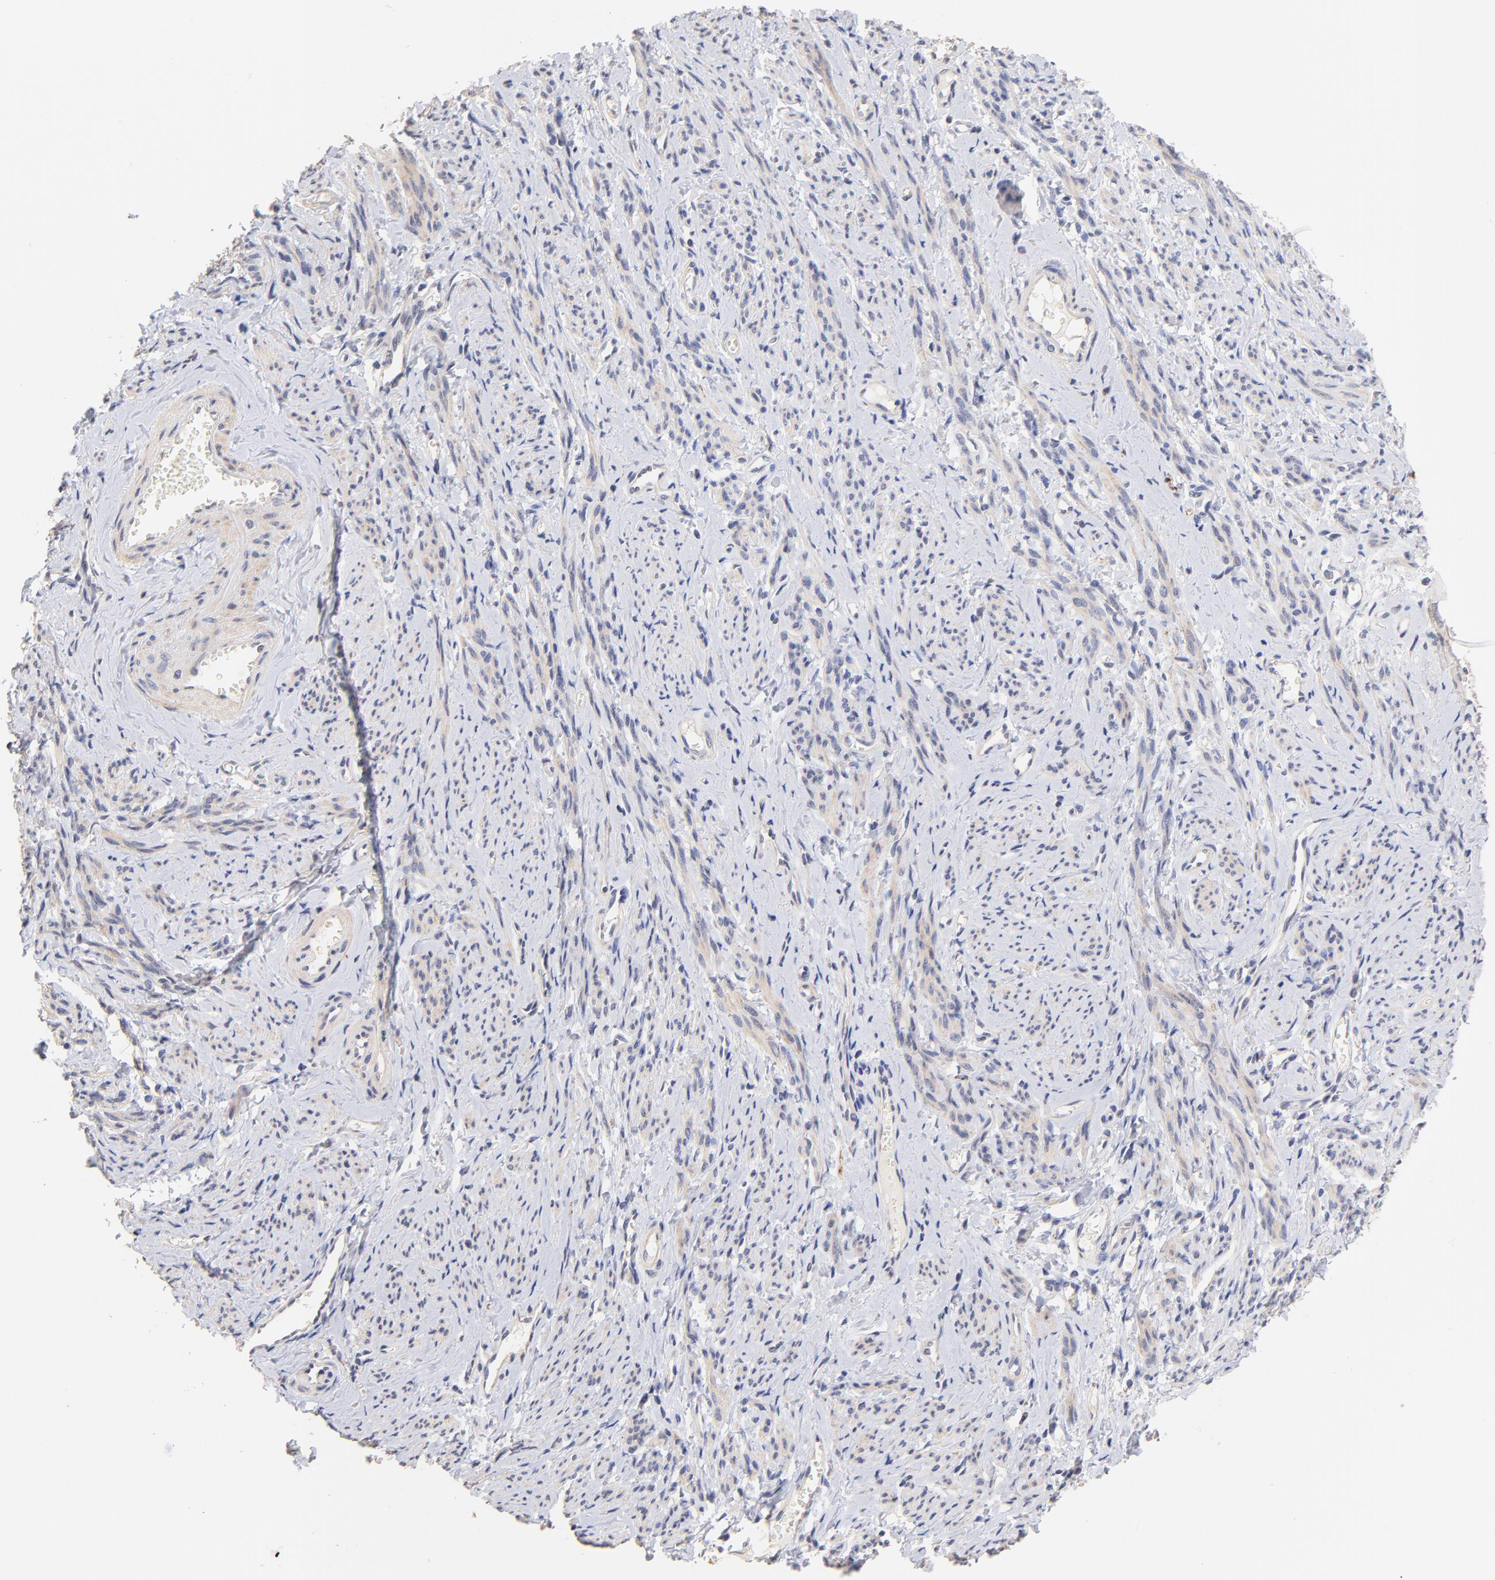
{"staining": {"intensity": "weak", "quantity": "<25%", "location": "cytoplasmic/membranous"}, "tissue": "smooth muscle", "cell_type": "Smooth muscle cells", "image_type": "normal", "snomed": [{"axis": "morphology", "description": "Normal tissue, NOS"}, {"axis": "topography", "description": "Cervix"}, {"axis": "topography", "description": "Endometrium"}], "caption": "Benign smooth muscle was stained to show a protein in brown. There is no significant staining in smooth muscle cells. (Brightfield microscopy of DAB (3,3'-diaminobenzidine) immunohistochemistry at high magnification).", "gene": "RIBC2", "patient": {"sex": "female", "age": 65}}